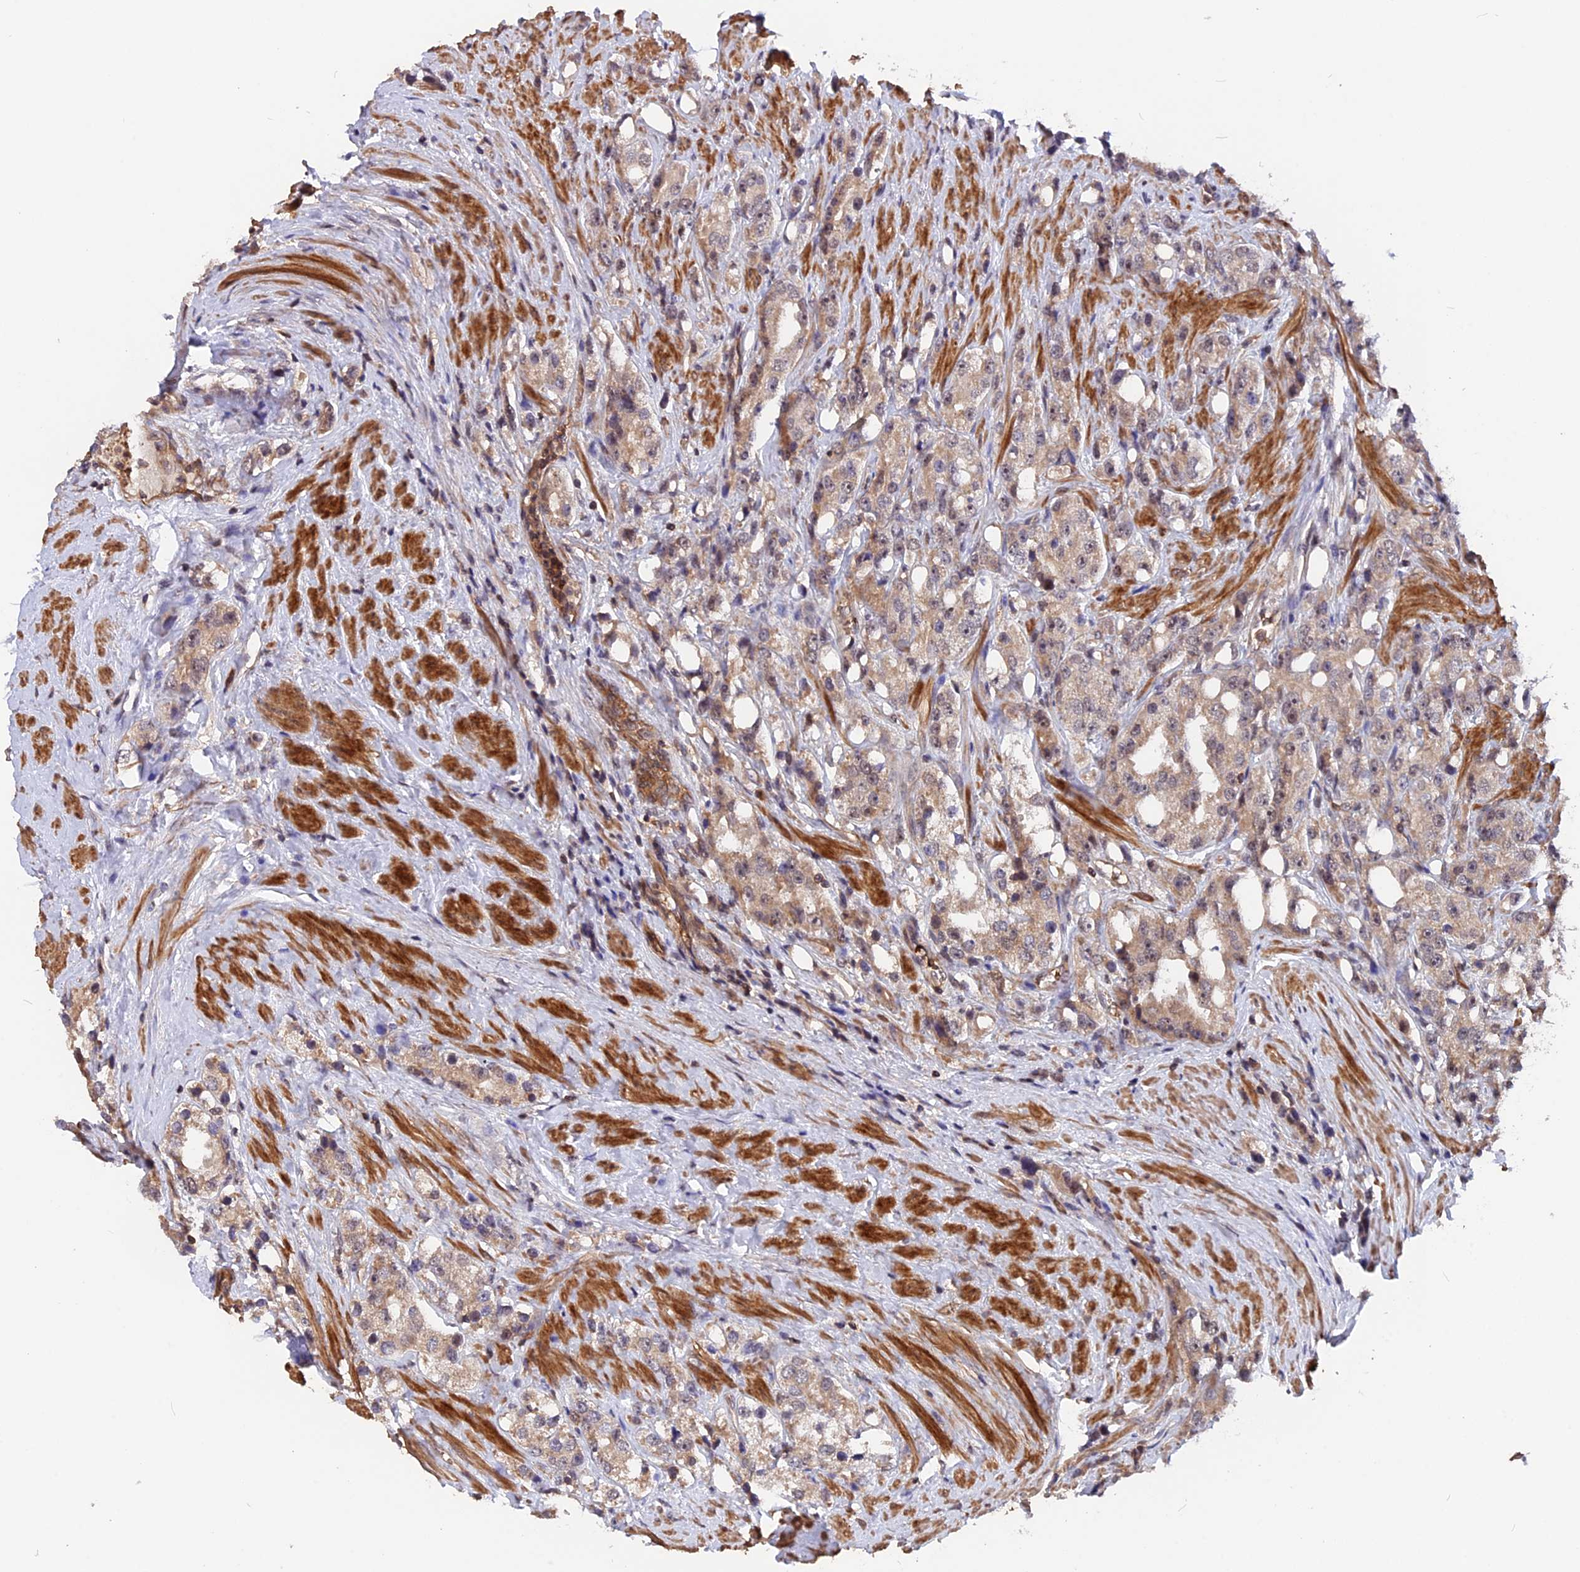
{"staining": {"intensity": "weak", "quantity": "<25%", "location": "cytoplasmic/membranous"}, "tissue": "prostate cancer", "cell_type": "Tumor cells", "image_type": "cancer", "snomed": [{"axis": "morphology", "description": "Adenocarcinoma, NOS"}, {"axis": "topography", "description": "Prostate"}], "caption": "An immunohistochemistry histopathology image of adenocarcinoma (prostate) is shown. There is no staining in tumor cells of adenocarcinoma (prostate).", "gene": "ZC3H10", "patient": {"sex": "male", "age": 79}}